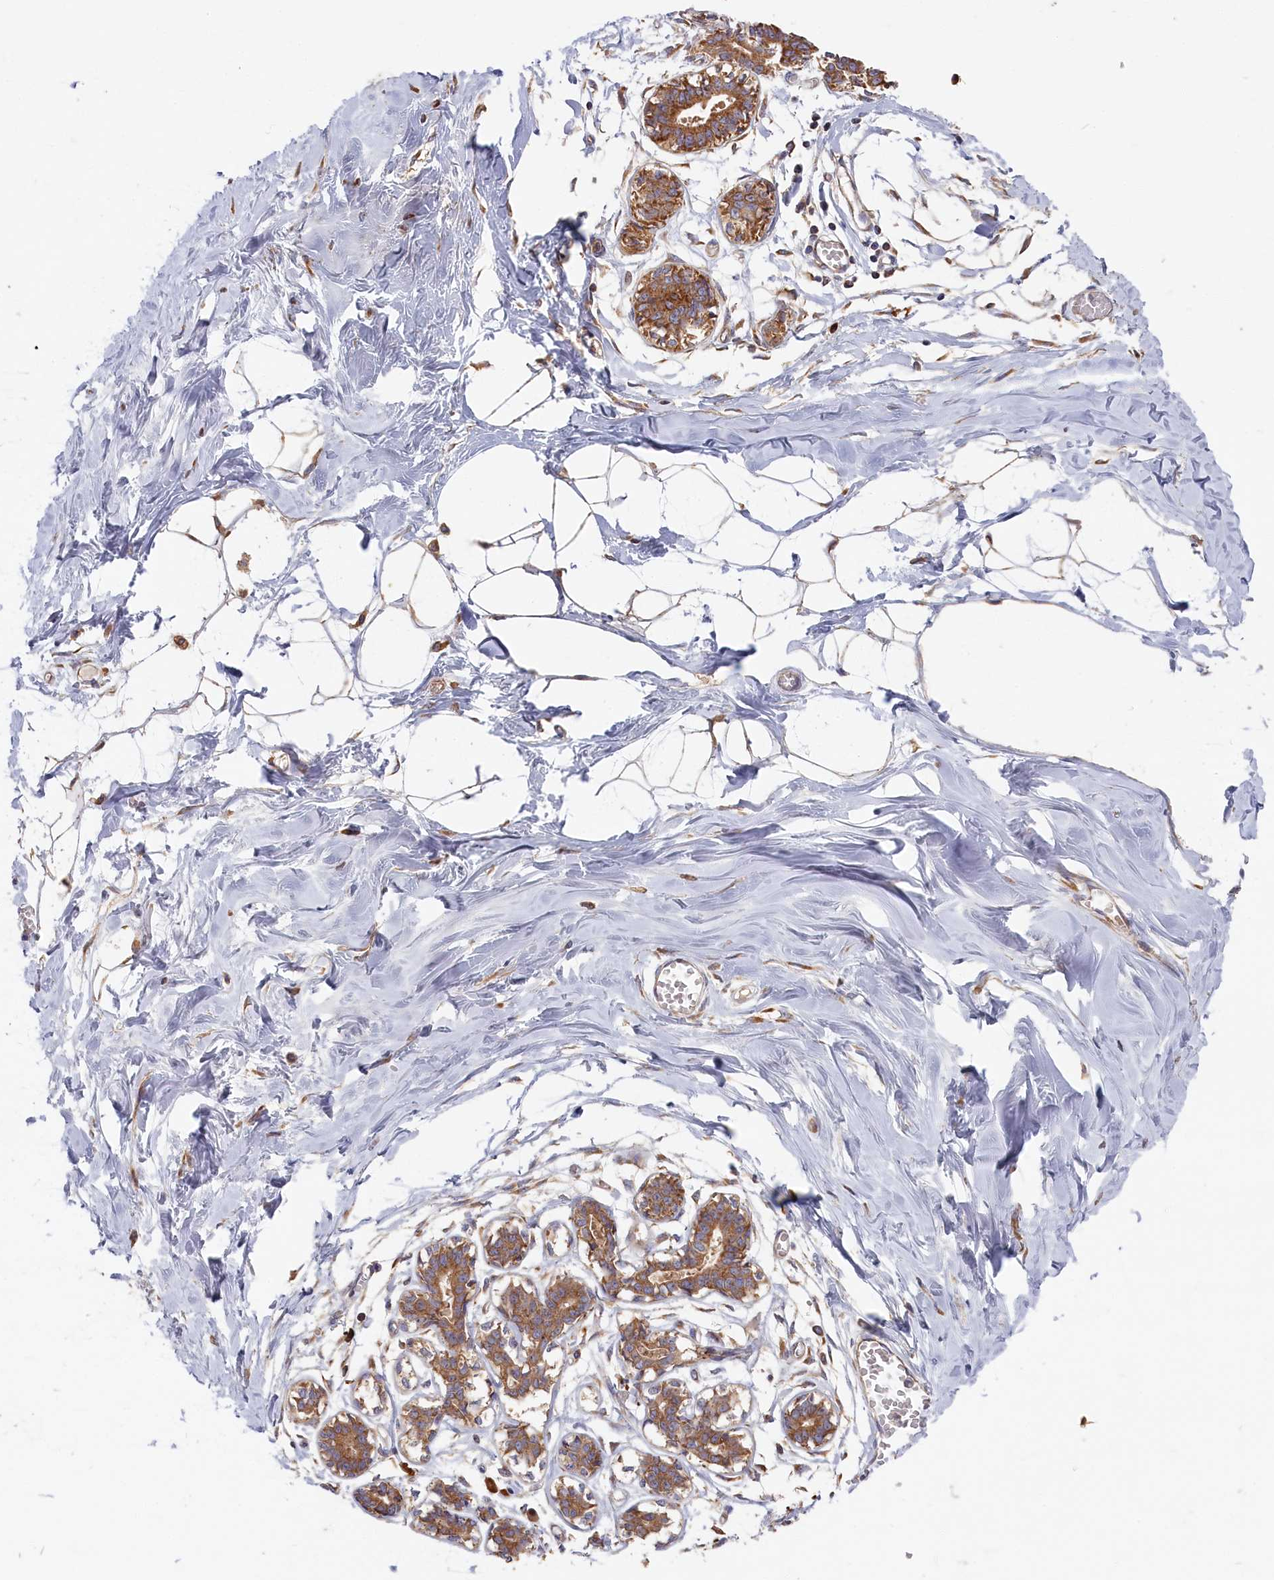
{"staining": {"intensity": "negative", "quantity": "none", "location": "none"}, "tissue": "breast", "cell_type": "Adipocytes", "image_type": "normal", "snomed": [{"axis": "morphology", "description": "Normal tissue, NOS"}, {"axis": "topography", "description": "Breast"}], "caption": "This is a photomicrograph of immunohistochemistry (IHC) staining of benign breast, which shows no staining in adipocytes.", "gene": "CEP44", "patient": {"sex": "female", "age": 27}}